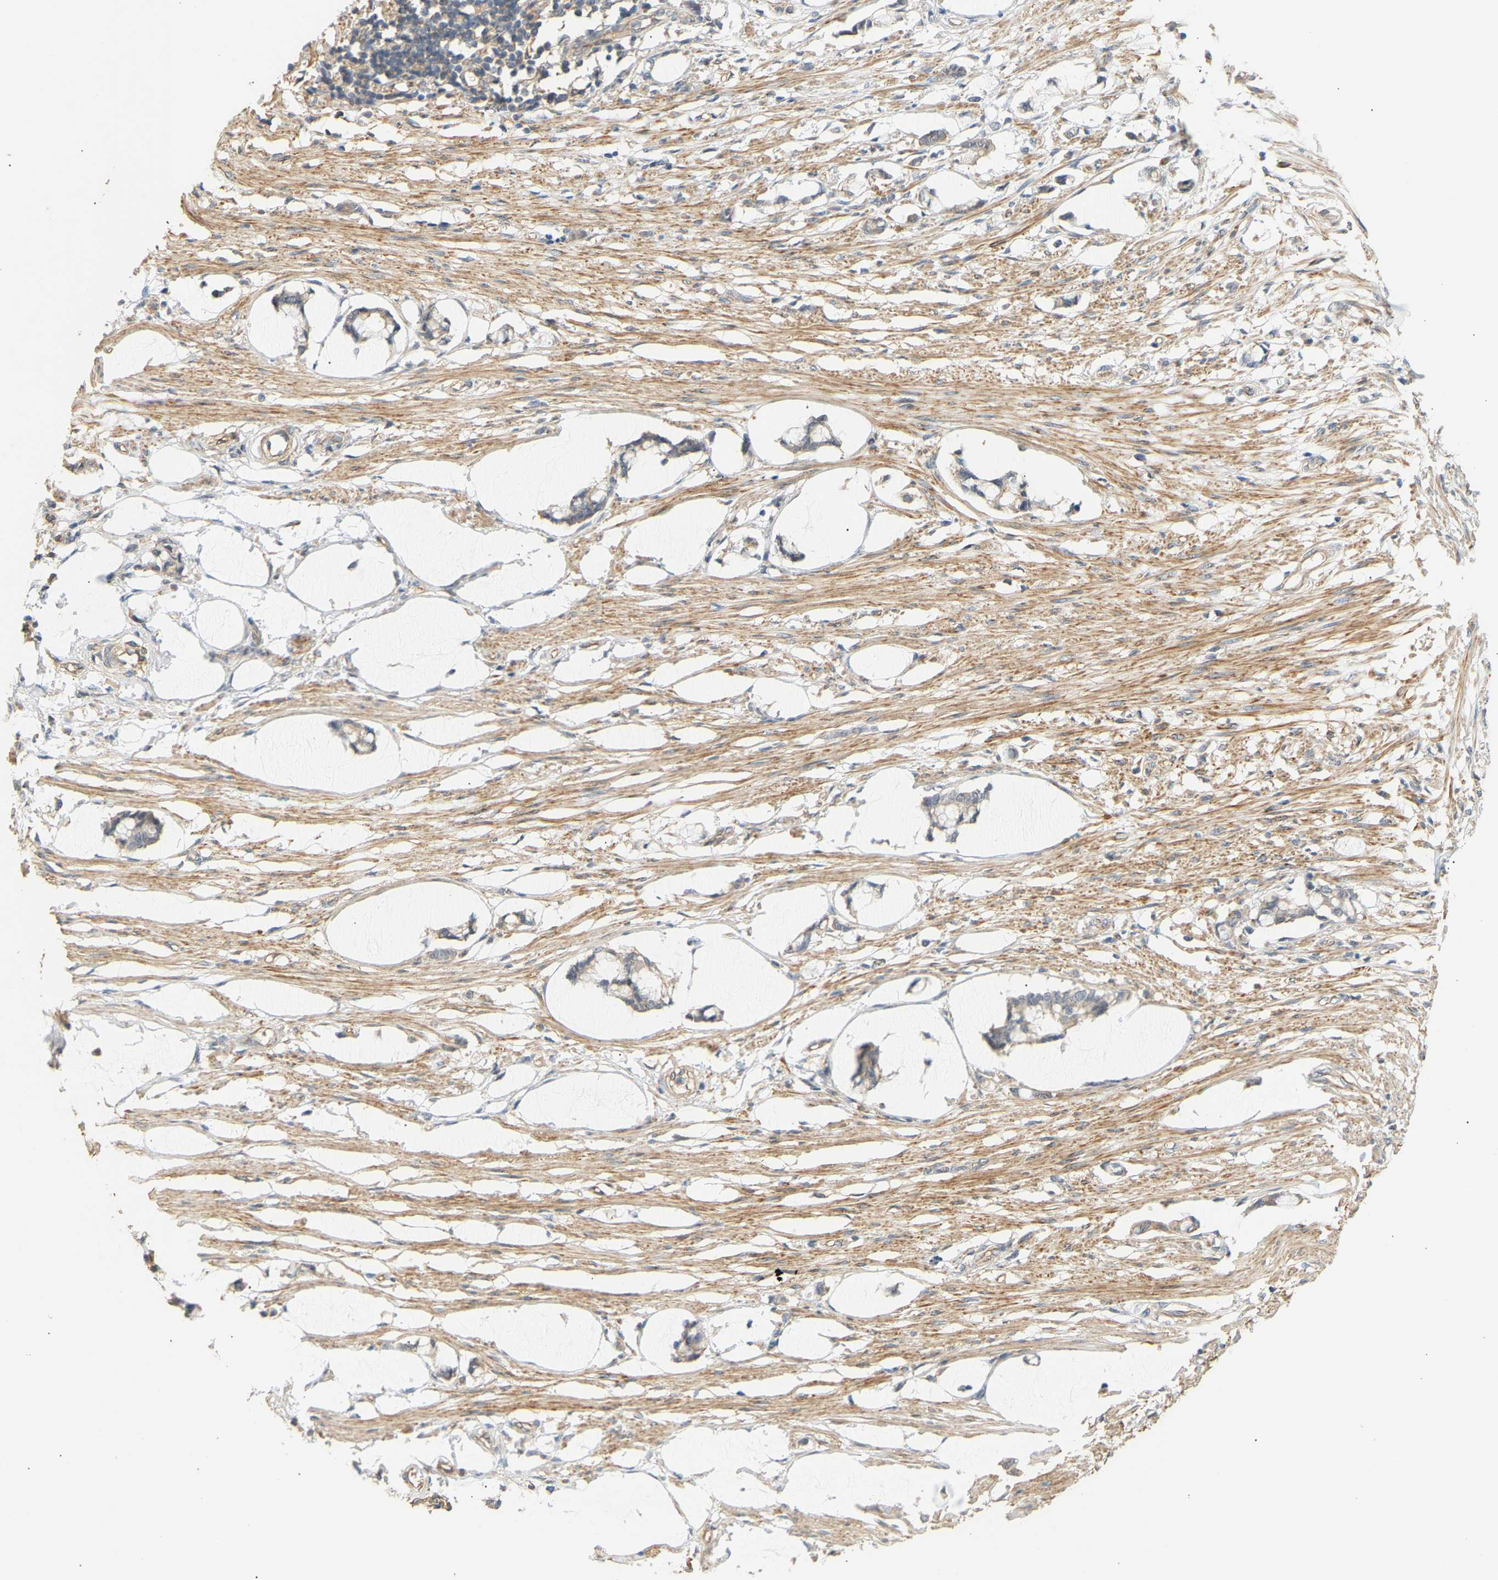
{"staining": {"intensity": "moderate", "quantity": ">75%", "location": "cytoplasmic/membranous"}, "tissue": "smooth muscle", "cell_type": "Smooth muscle cells", "image_type": "normal", "snomed": [{"axis": "morphology", "description": "Normal tissue, NOS"}, {"axis": "morphology", "description": "Adenocarcinoma, NOS"}, {"axis": "topography", "description": "Smooth muscle"}, {"axis": "topography", "description": "Colon"}], "caption": "Human smooth muscle stained with a brown dye shows moderate cytoplasmic/membranous positive positivity in about >75% of smooth muscle cells.", "gene": "RGL1", "patient": {"sex": "male", "age": 14}}